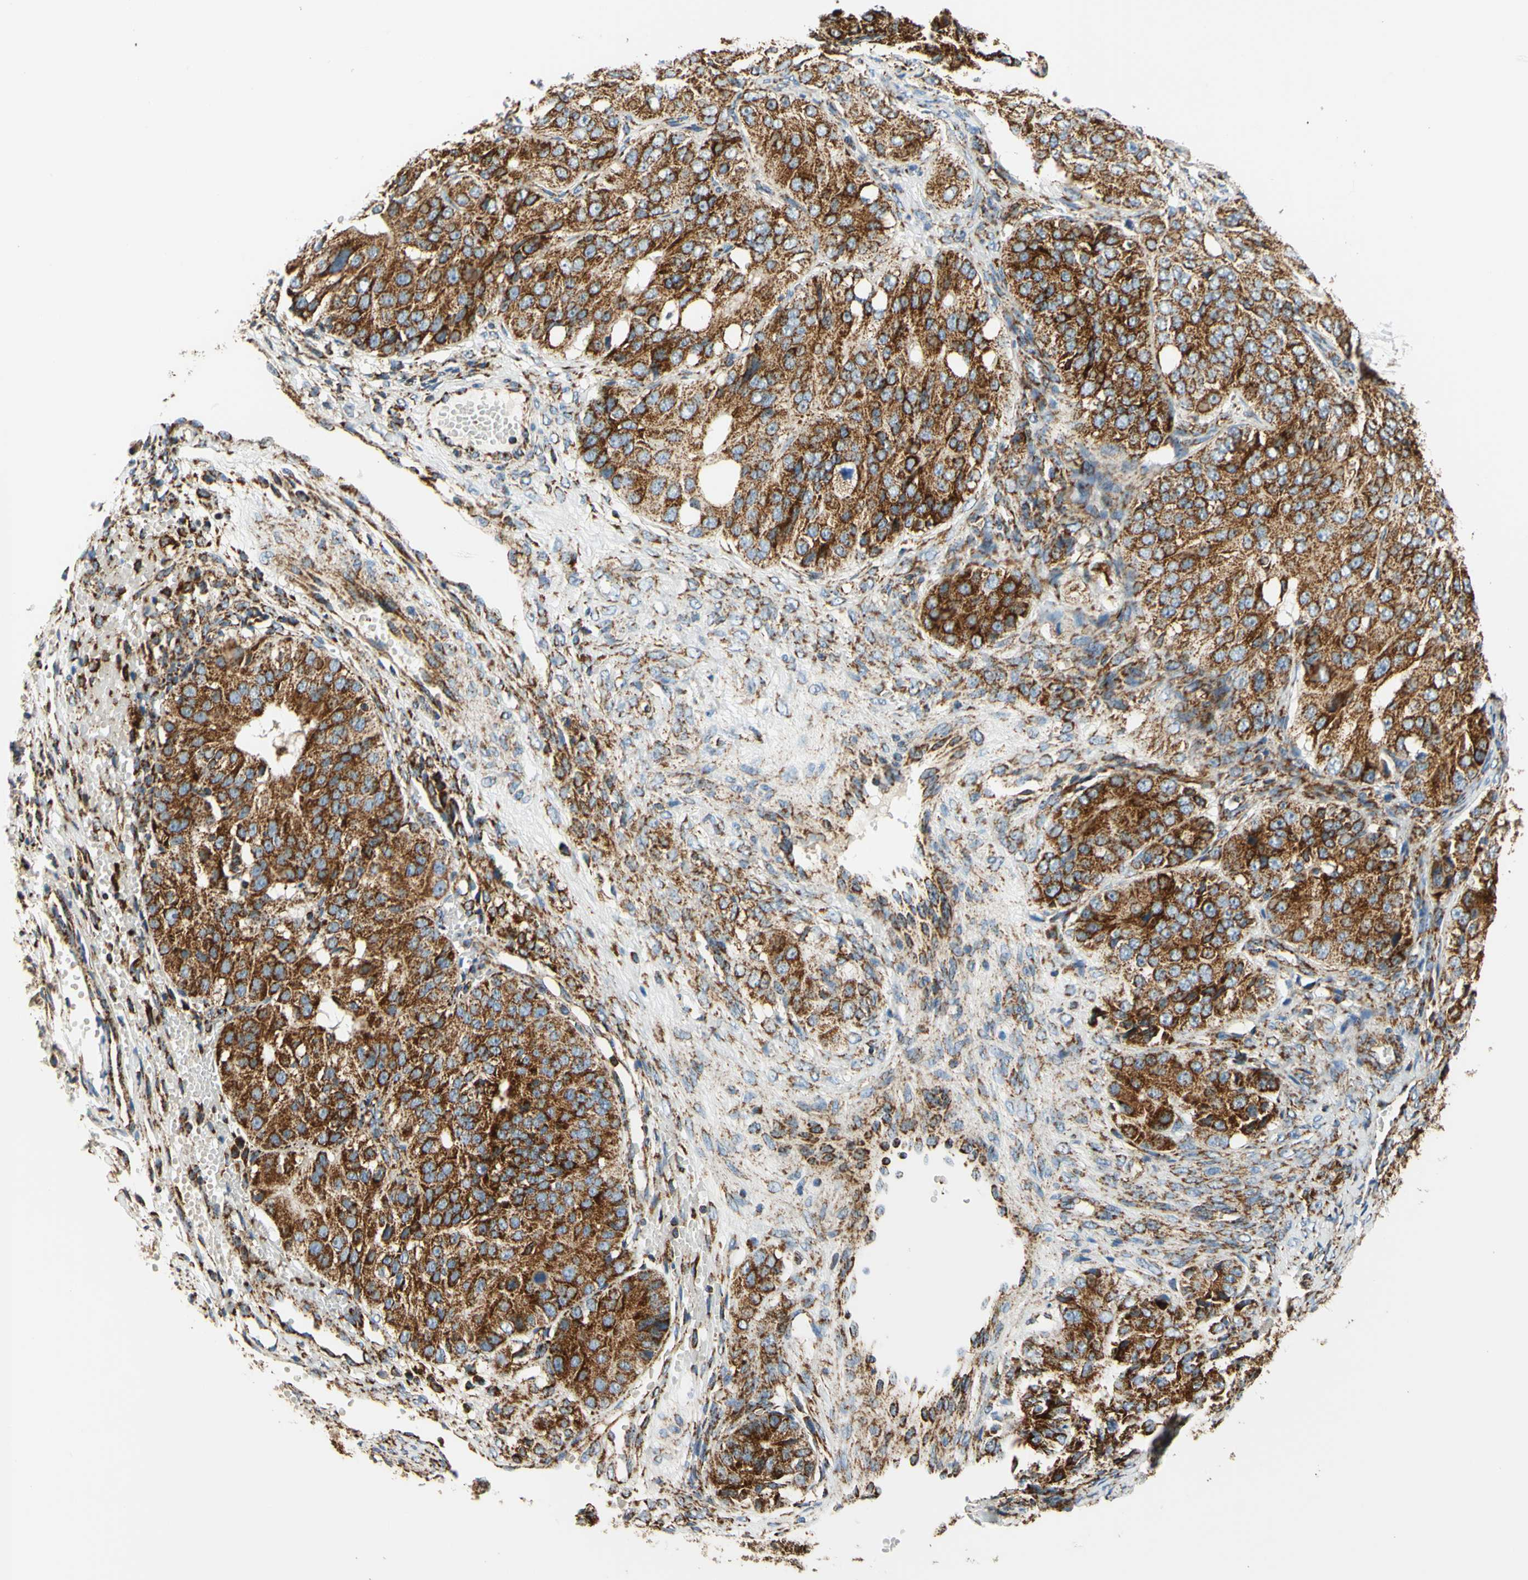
{"staining": {"intensity": "strong", "quantity": ">75%", "location": "cytoplasmic/membranous"}, "tissue": "ovarian cancer", "cell_type": "Tumor cells", "image_type": "cancer", "snomed": [{"axis": "morphology", "description": "Carcinoma, endometroid"}, {"axis": "topography", "description": "Ovary"}], "caption": "Ovarian cancer (endometroid carcinoma) stained for a protein (brown) demonstrates strong cytoplasmic/membranous positive staining in about >75% of tumor cells.", "gene": "MAVS", "patient": {"sex": "female", "age": 51}}